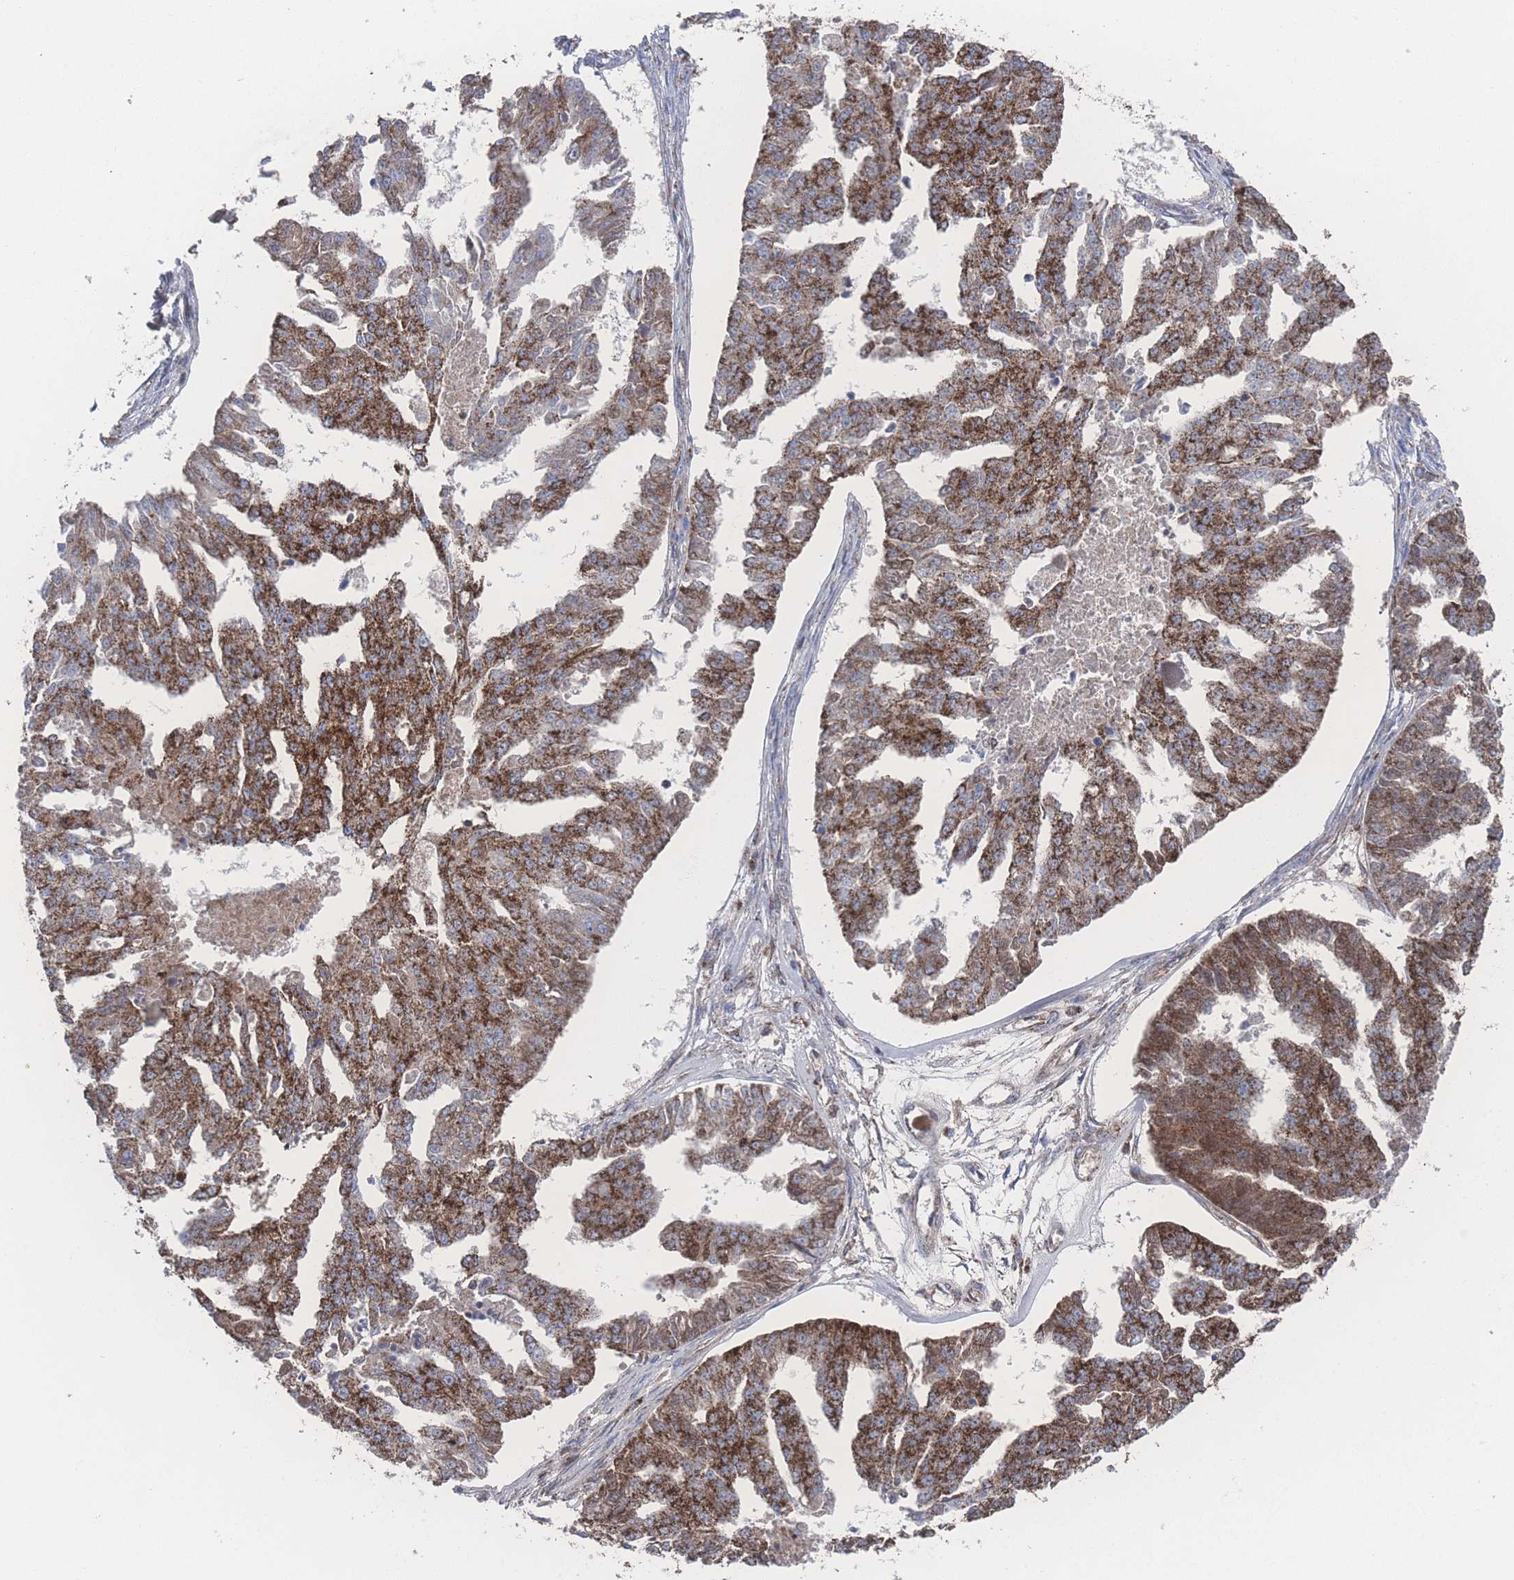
{"staining": {"intensity": "strong", "quantity": ">75%", "location": "cytoplasmic/membranous"}, "tissue": "ovarian cancer", "cell_type": "Tumor cells", "image_type": "cancer", "snomed": [{"axis": "morphology", "description": "Cystadenocarcinoma, serous, NOS"}, {"axis": "topography", "description": "Ovary"}], "caption": "This histopathology image reveals immunohistochemistry staining of human serous cystadenocarcinoma (ovarian), with high strong cytoplasmic/membranous positivity in about >75% of tumor cells.", "gene": "PEX14", "patient": {"sex": "female", "age": 58}}